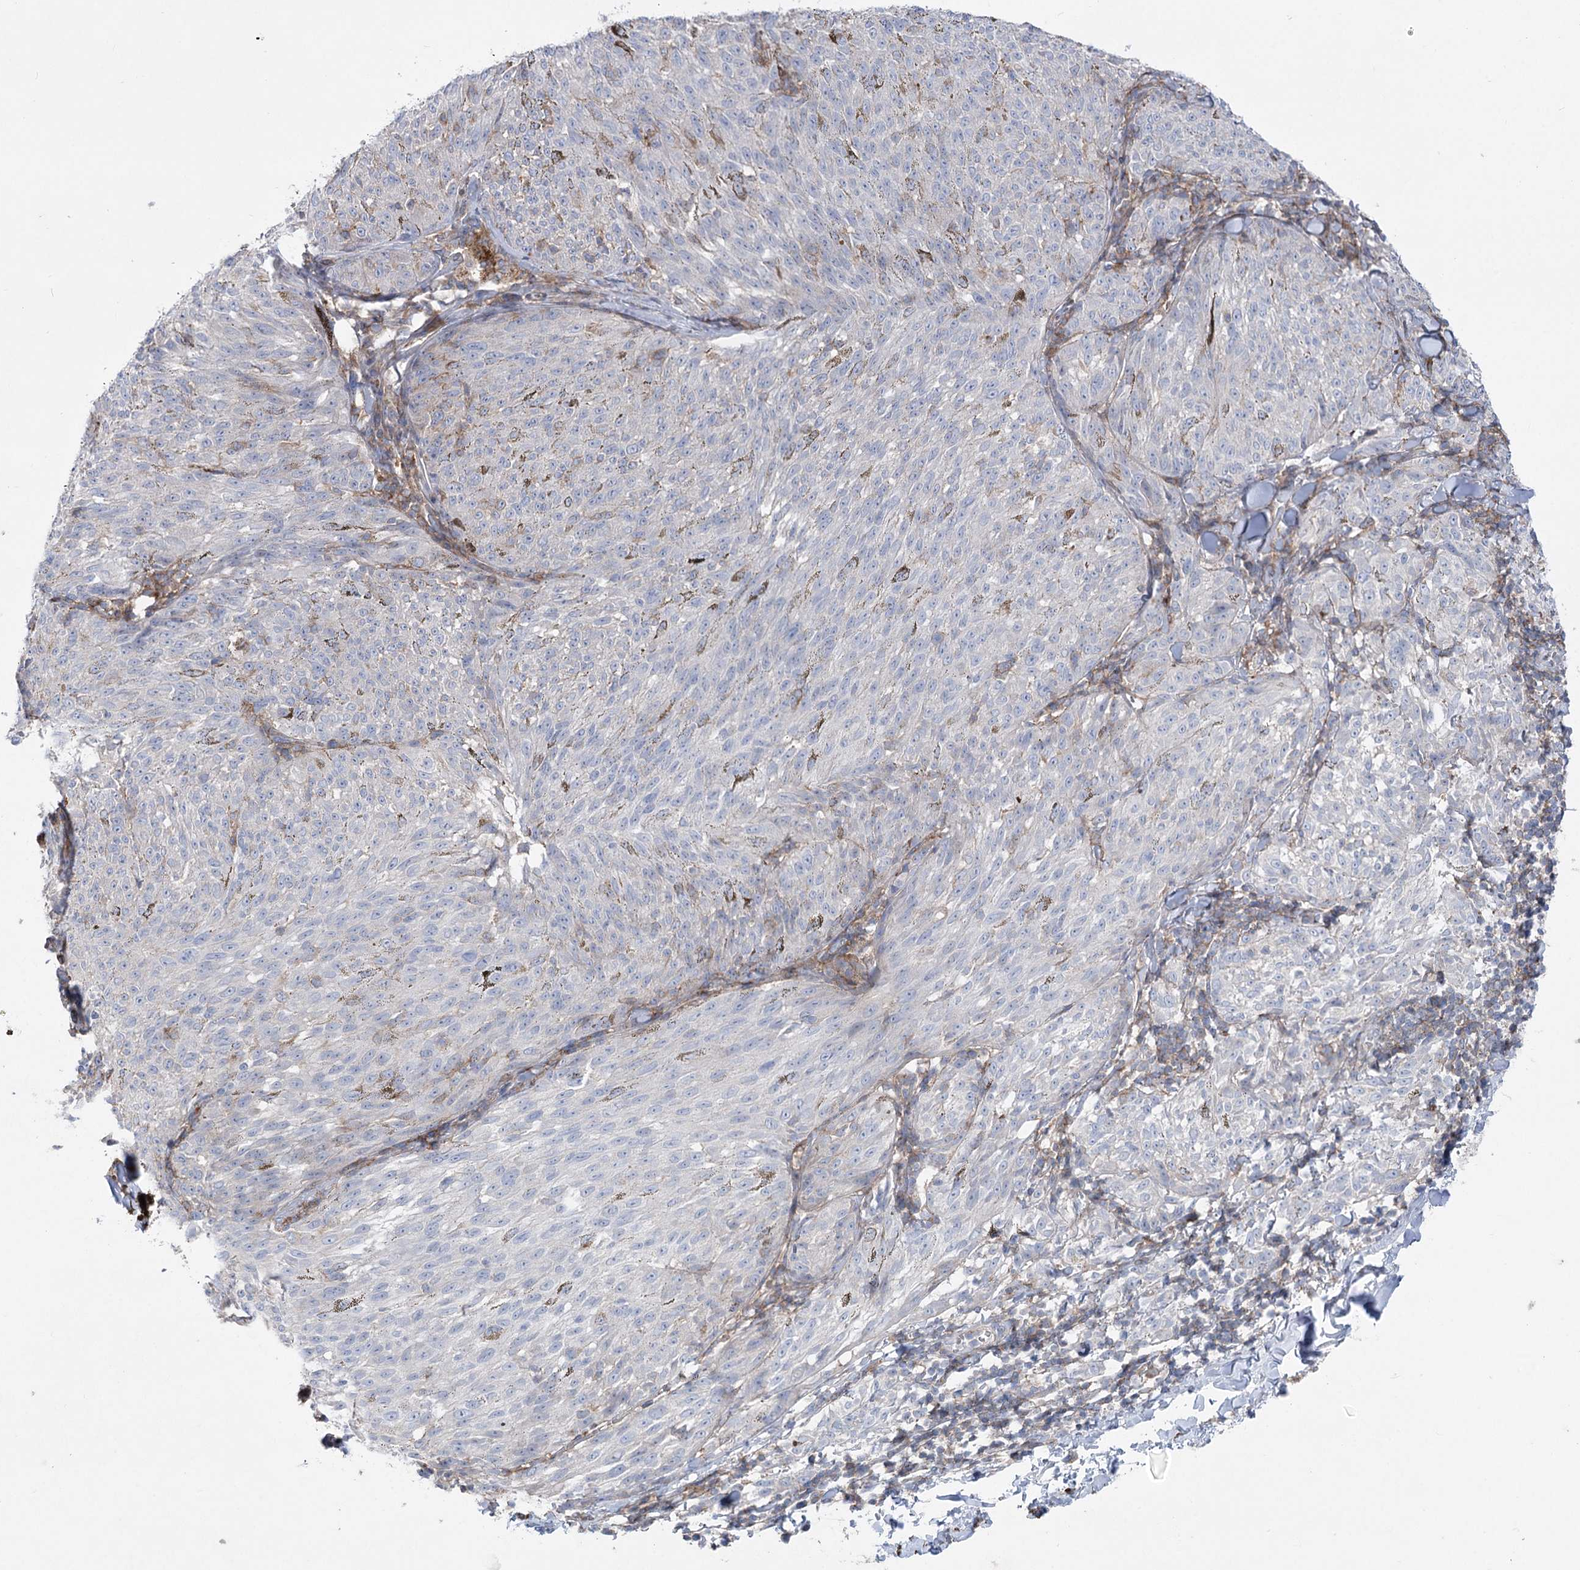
{"staining": {"intensity": "negative", "quantity": "none", "location": "none"}, "tissue": "melanoma", "cell_type": "Tumor cells", "image_type": "cancer", "snomed": [{"axis": "morphology", "description": "Malignant melanoma, NOS"}, {"axis": "topography", "description": "Skin"}], "caption": "Immunohistochemistry (IHC) image of neoplastic tissue: melanoma stained with DAB (3,3'-diaminobenzidine) displays no significant protein staining in tumor cells.", "gene": "LARP1B", "patient": {"sex": "female", "age": 72}}